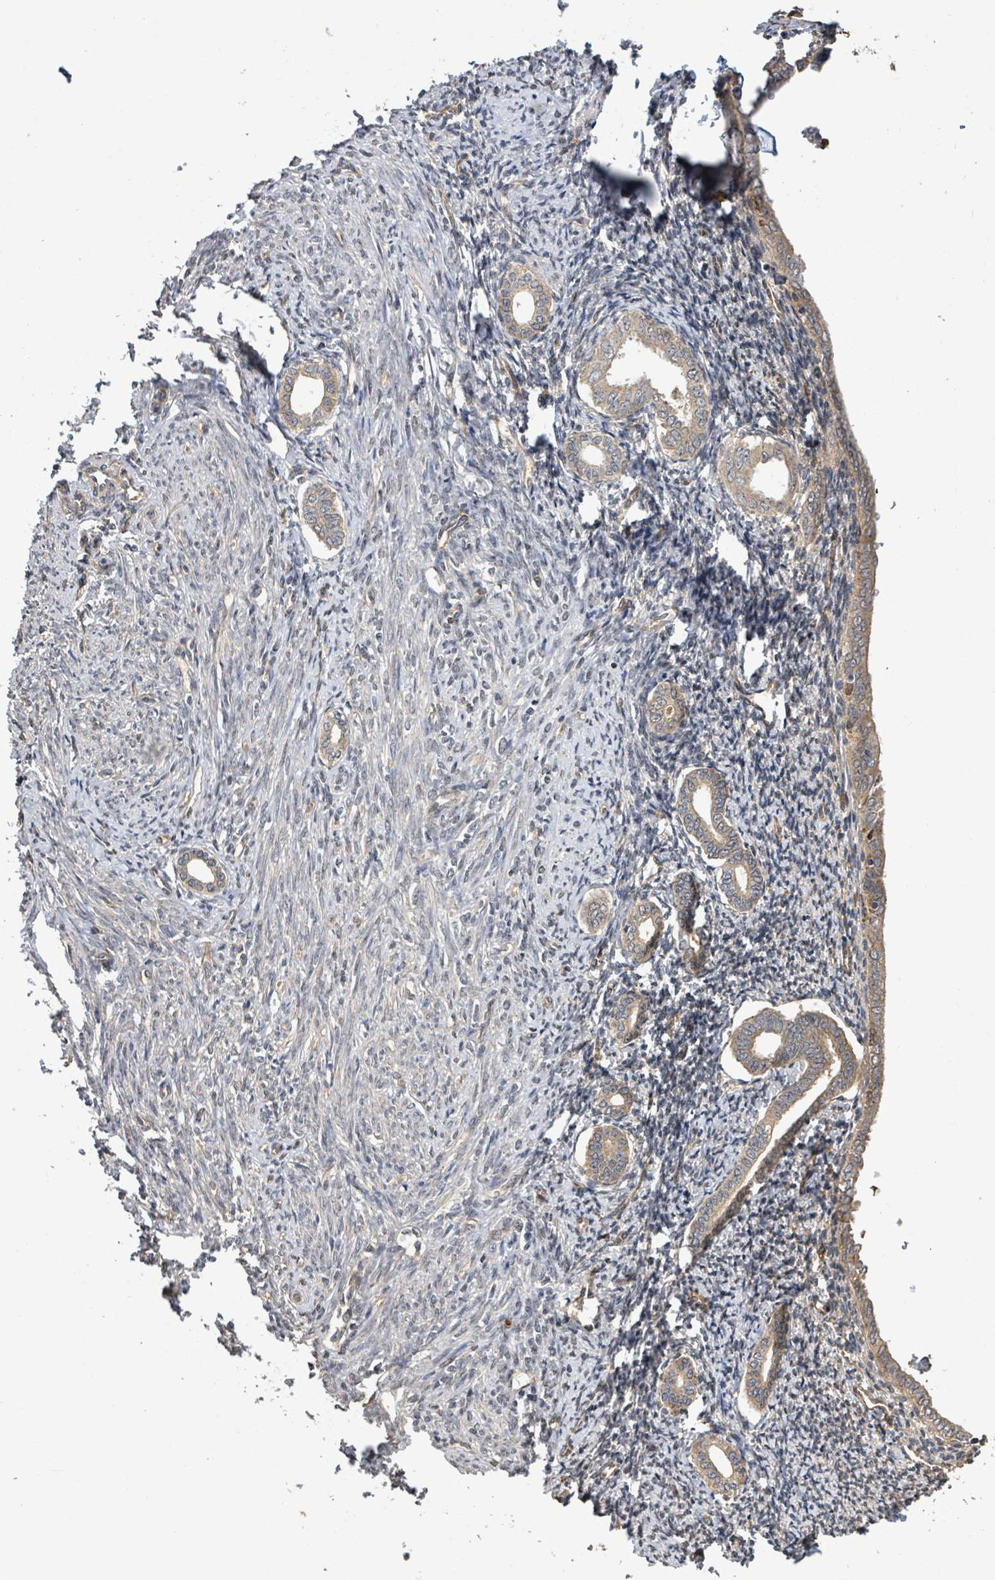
{"staining": {"intensity": "weak", "quantity": "25%-75%", "location": "cytoplasmic/membranous"}, "tissue": "endometrium", "cell_type": "Cells in endometrial stroma", "image_type": "normal", "snomed": [{"axis": "morphology", "description": "Normal tissue, NOS"}, {"axis": "topography", "description": "Endometrium"}], "caption": "A brown stain highlights weak cytoplasmic/membranous positivity of a protein in cells in endometrial stroma of normal human endometrium.", "gene": "ARPIN", "patient": {"sex": "female", "age": 63}}